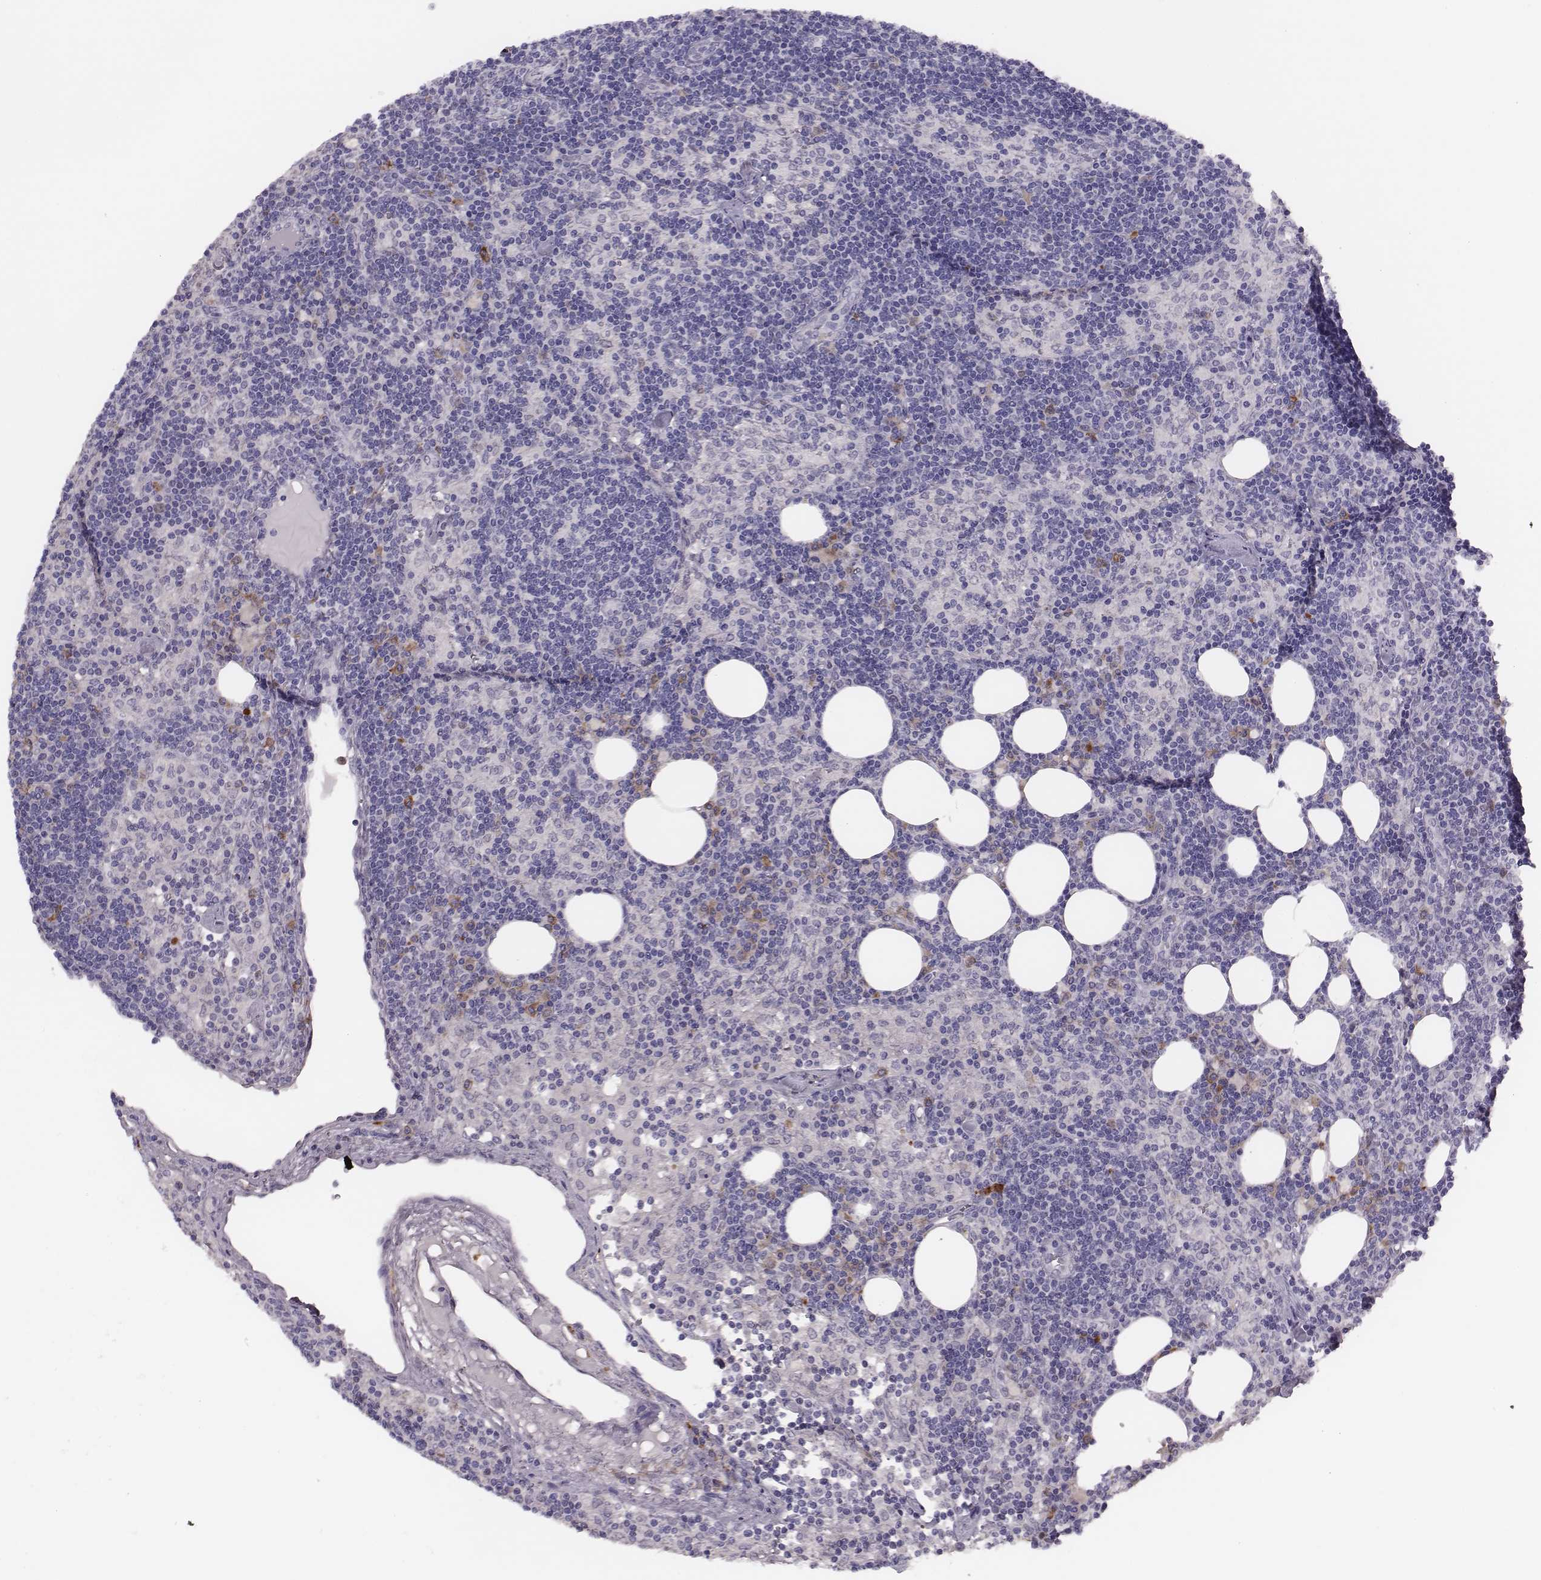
{"staining": {"intensity": "moderate", "quantity": "25%-75%", "location": "cytoplasmic/membranous,nuclear"}, "tissue": "lymph node", "cell_type": "Germinal center cells", "image_type": "normal", "snomed": [{"axis": "morphology", "description": "Normal tissue, NOS"}, {"axis": "topography", "description": "Lymph node"}], "caption": "The micrograph exhibits immunohistochemical staining of normal lymph node. There is moderate cytoplasmic/membranous,nuclear staining is present in about 25%-75% of germinal center cells.", "gene": "PBK", "patient": {"sex": "female", "age": 52}}